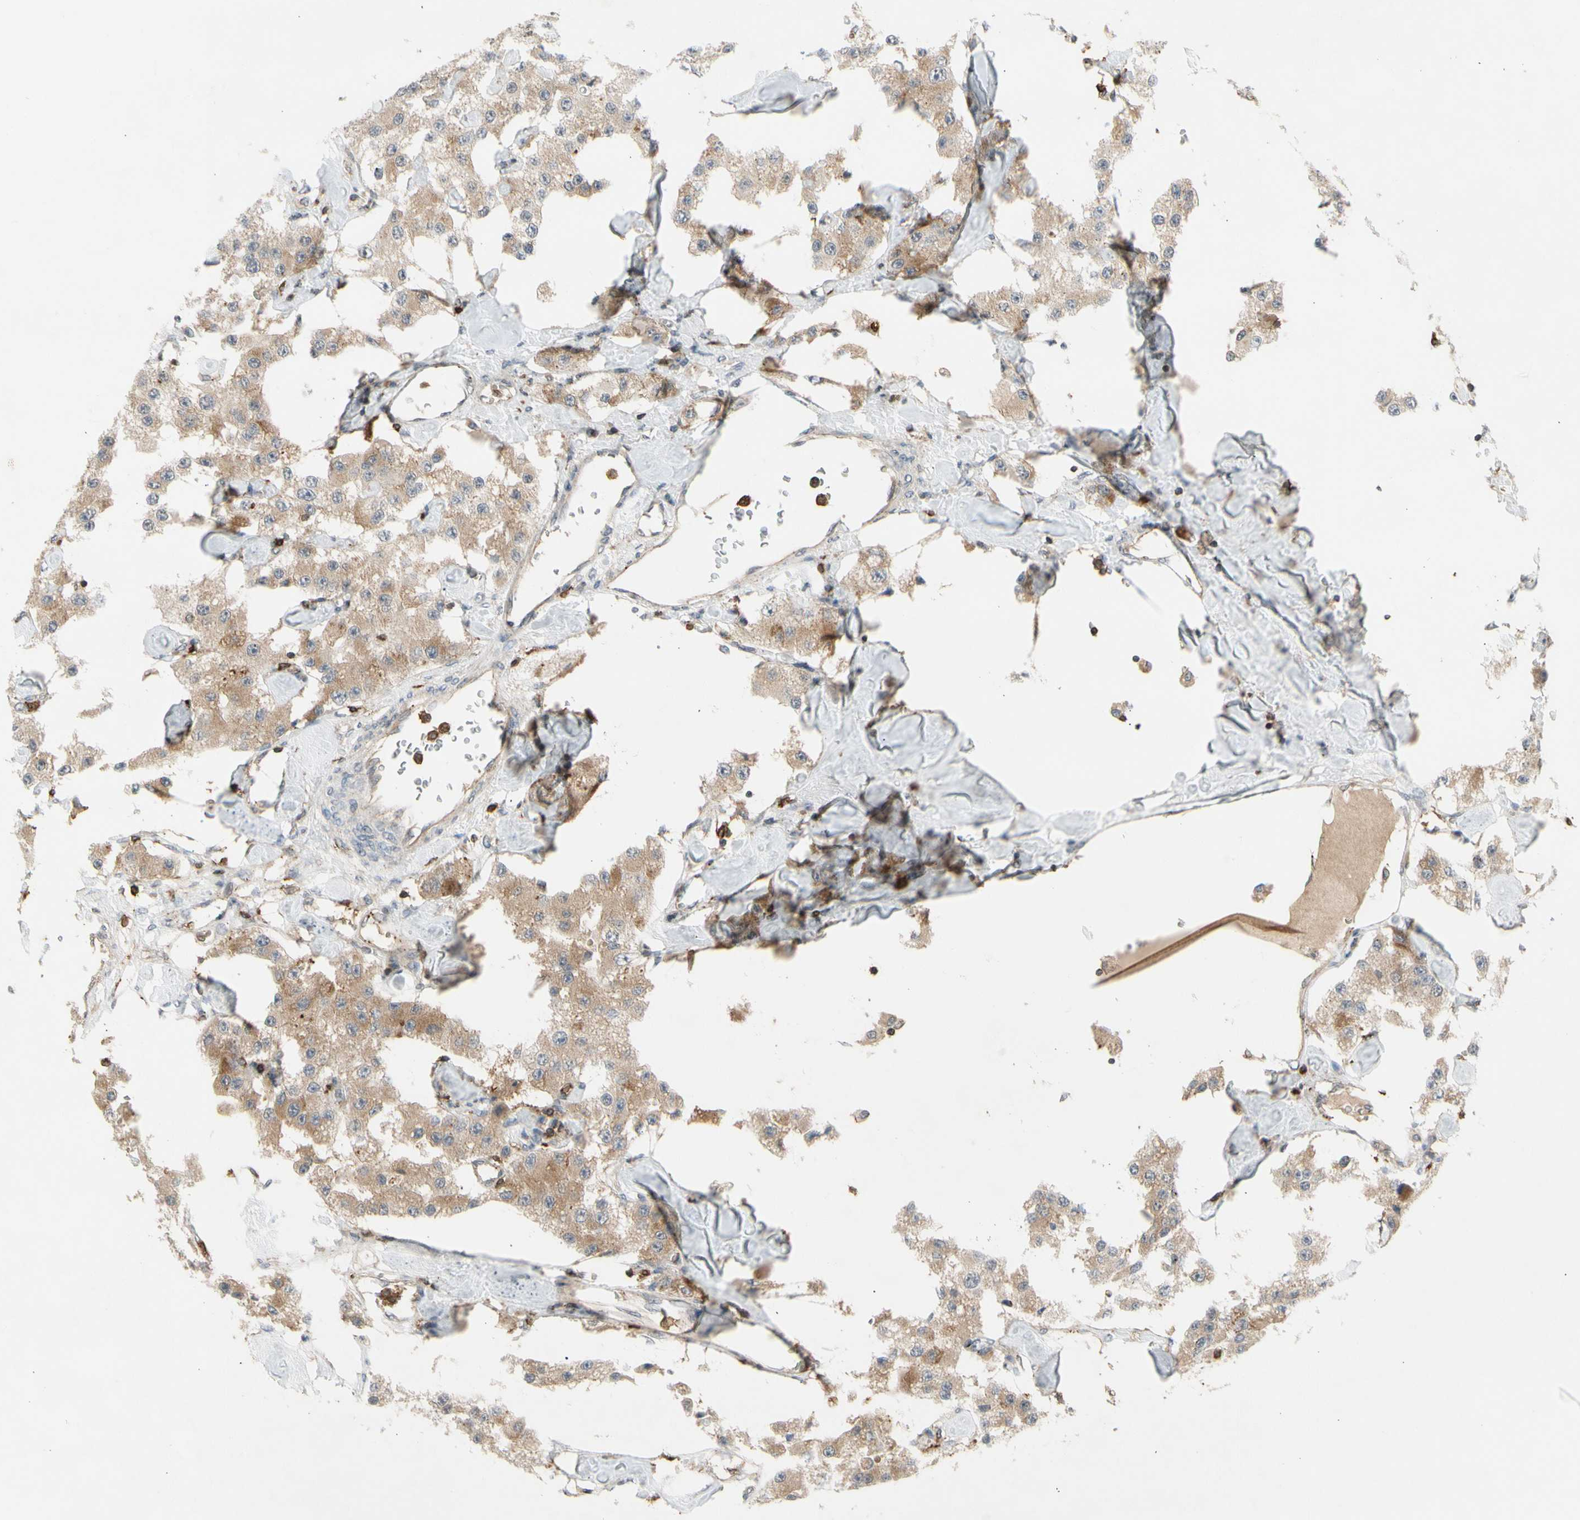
{"staining": {"intensity": "weak", "quantity": ">75%", "location": "cytoplasmic/membranous"}, "tissue": "carcinoid", "cell_type": "Tumor cells", "image_type": "cancer", "snomed": [{"axis": "morphology", "description": "Carcinoid, malignant, NOS"}, {"axis": "topography", "description": "Pancreas"}], "caption": "Weak cytoplasmic/membranous staining is seen in about >75% of tumor cells in carcinoid (malignant). The staining is performed using DAB brown chromogen to label protein expression. The nuclei are counter-stained blue using hematoxylin.", "gene": "GALNT5", "patient": {"sex": "male", "age": 41}}